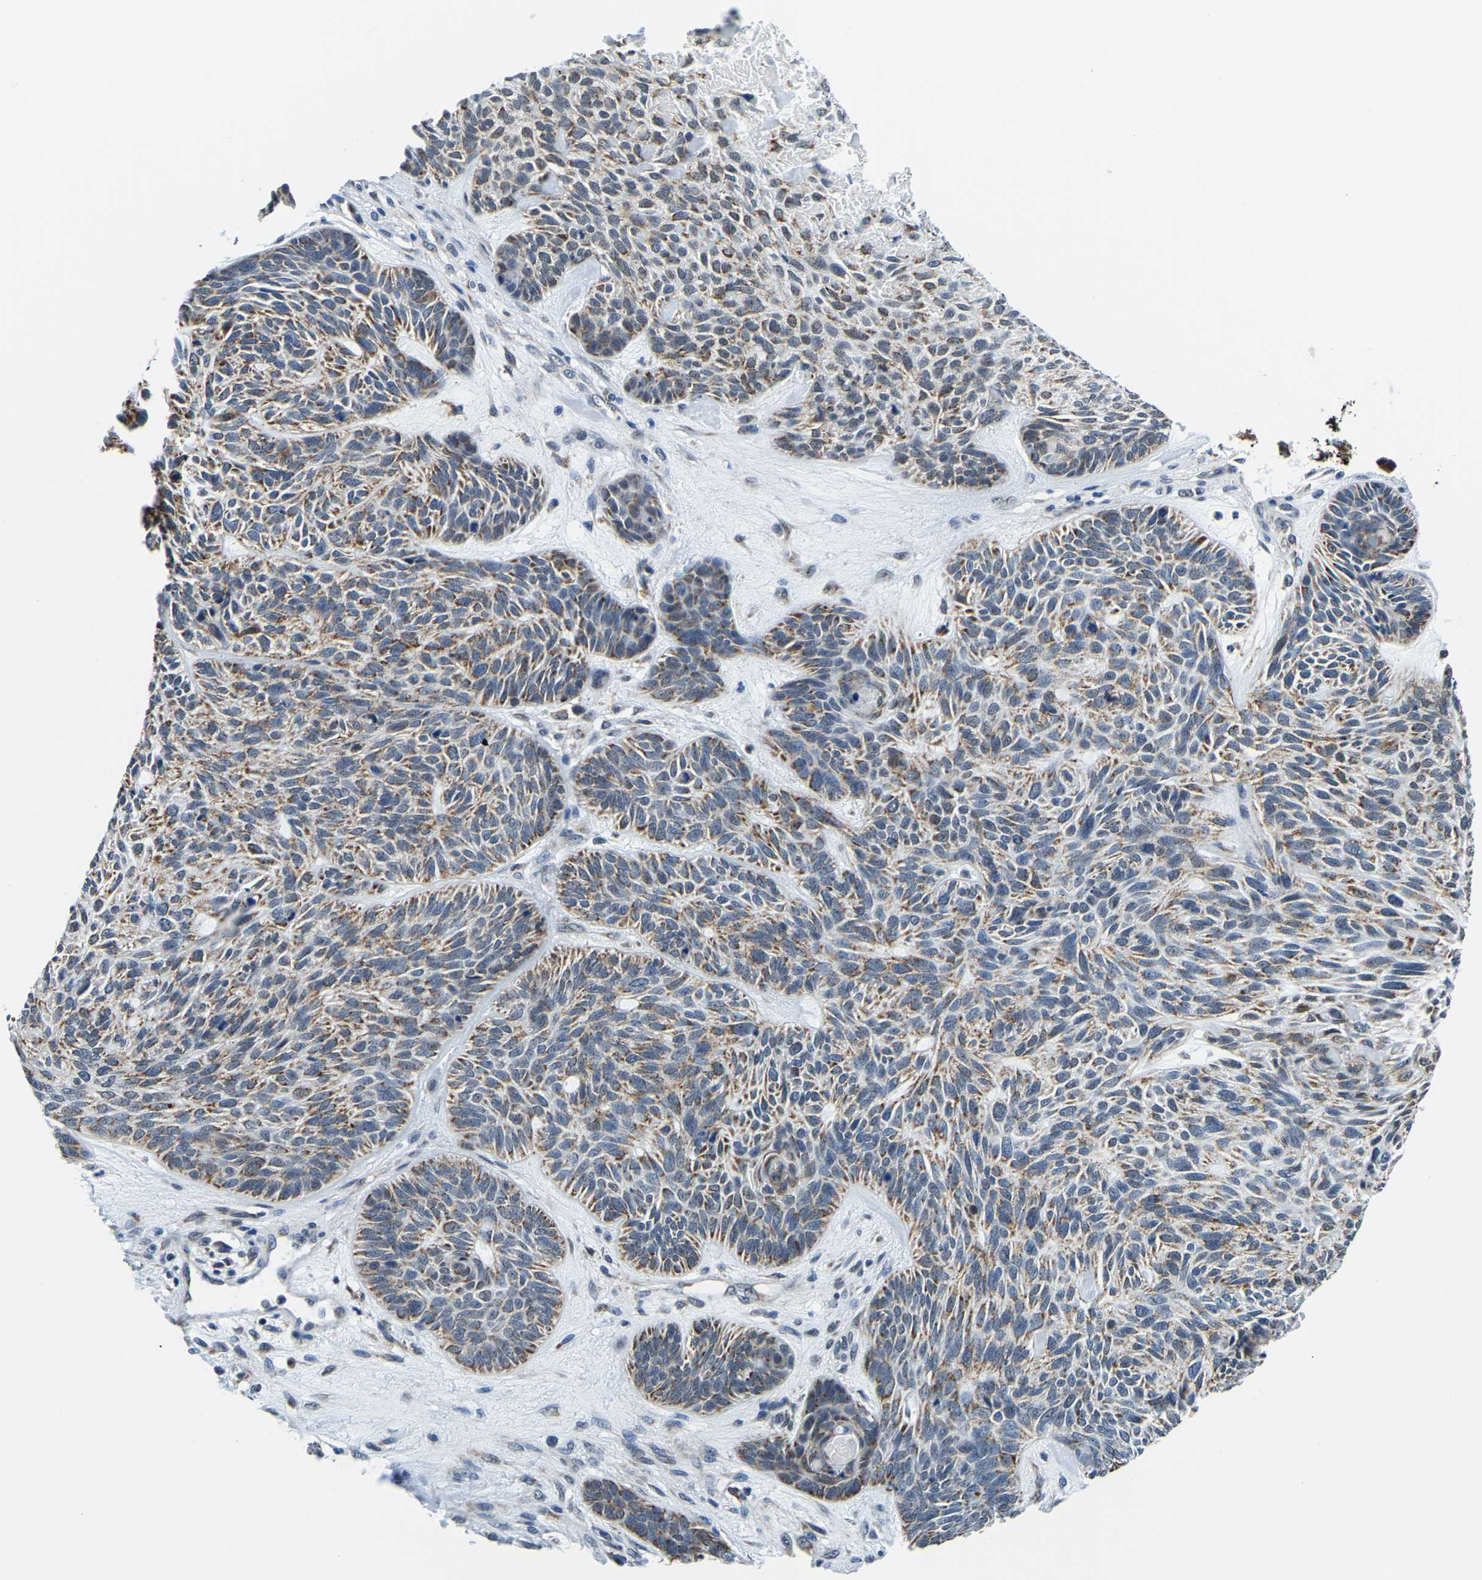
{"staining": {"intensity": "moderate", "quantity": ">75%", "location": "cytoplasmic/membranous"}, "tissue": "skin cancer", "cell_type": "Tumor cells", "image_type": "cancer", "snomed": [{"axis": "morphology", "description": "Basal cell carcinoma"}, {"axis": "topography", "description": "Skin"}], "caption": "Skin cancer (basal cell carcinoma) stained with IHC reveals moderate cytoplasmic/membranous staining in approximately >75% of tumor cells. (DAB (3,3'-diaminobenzidine) = brown stain, brightfield microscopy at high magnification).", "gene": "BNIP3L", "patient": {"sex": "male", "age": 55}}